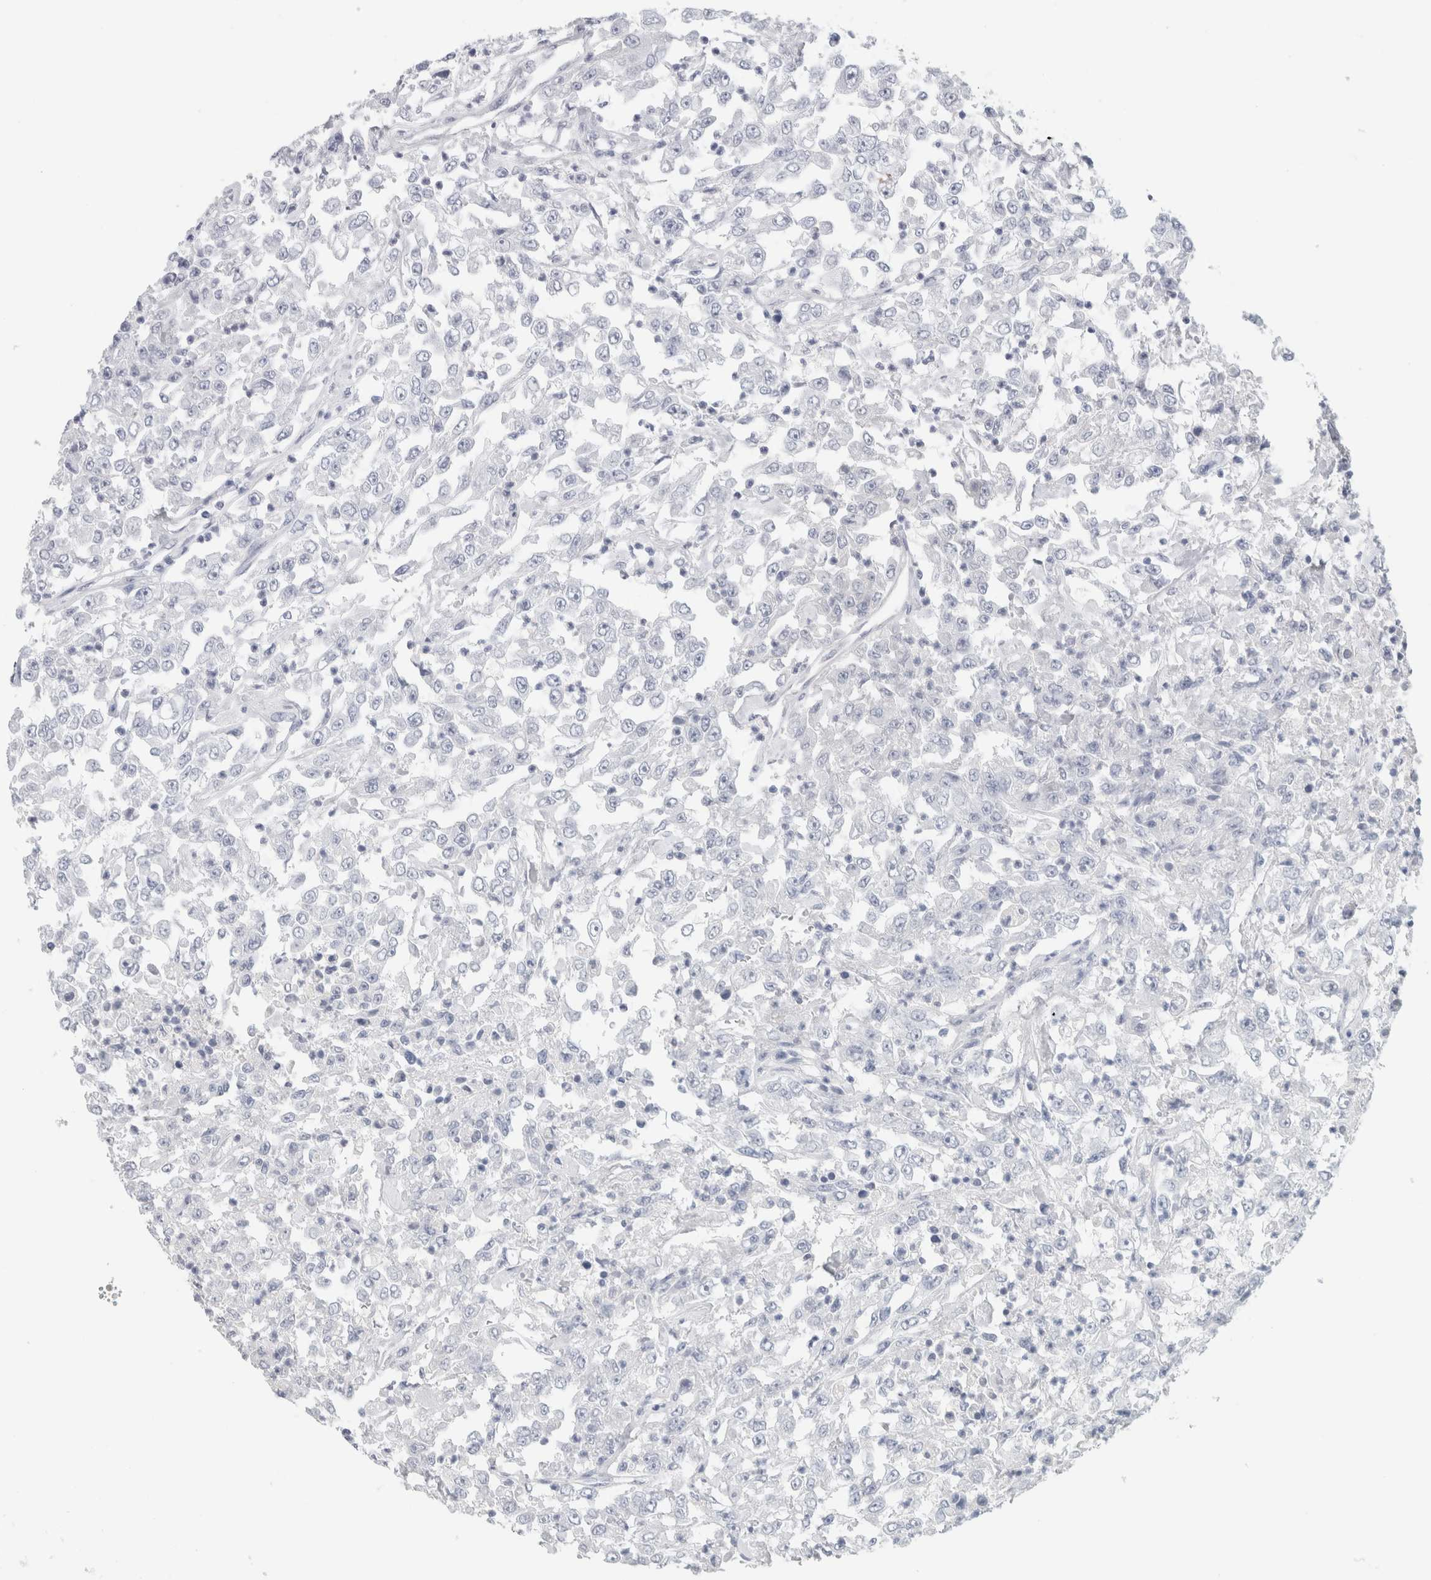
{"staining": {"intensity": "negative", "quantity": "none", "location": "none"}, "tissue": "urothelial cancer", "cell_type": "Tumor cells", "image_type": "cancer", "snomed": [{"axis": "morphology", "description": "Urothelial carcinoma, High grade"}, {"axis": "topography", "description": "Urinary bladder"}], "caption": "Tumor cells are negative for protein expression in human urothelial cancer.", "gene": "IL6", "patient": {"sex": "male", "age": 46}}